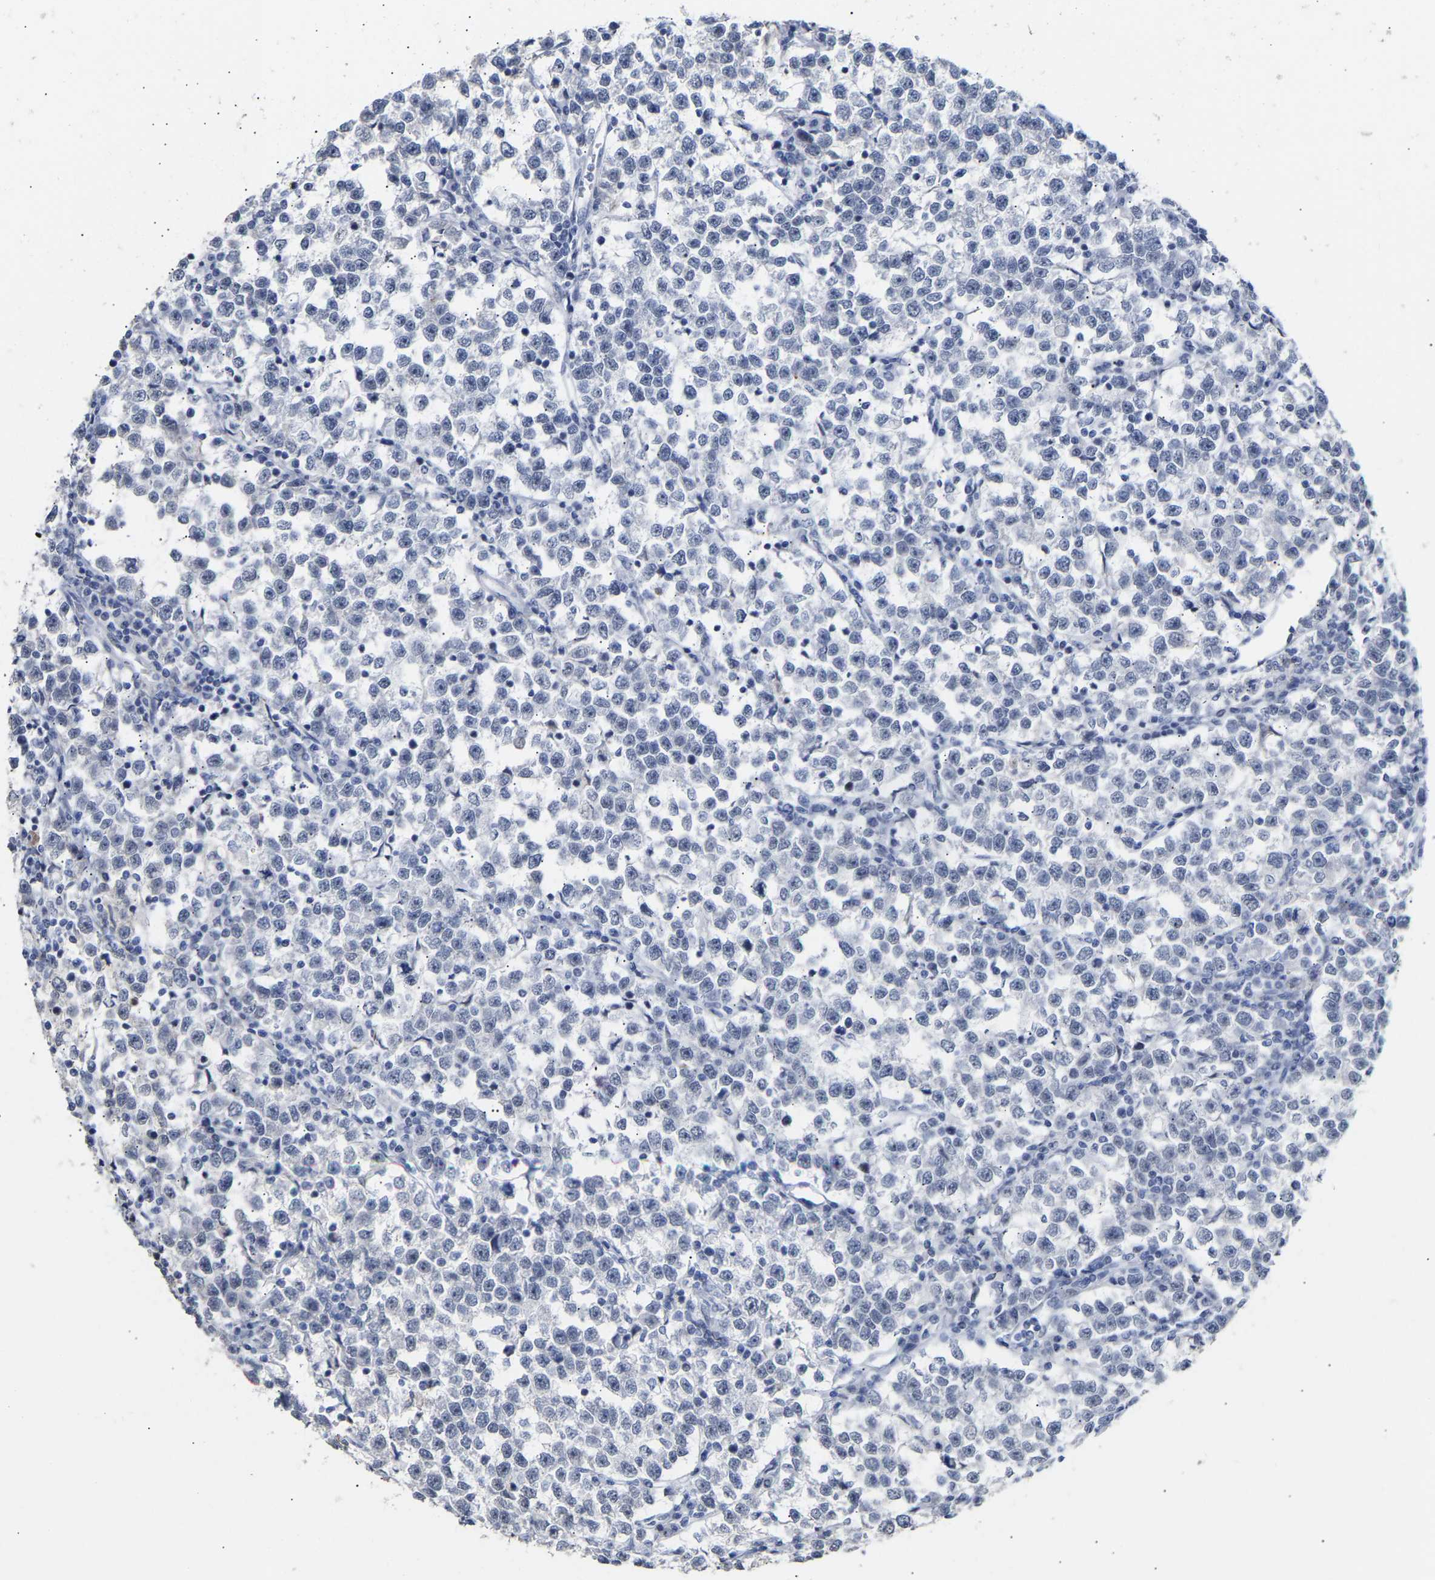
{"staining": {"intensity": "negative", "quantity": "none", "location": "none"}, "tissue": "testis cancer", "cell_type": "Tumor cells", "image_type": "cancer", "snomed": [{"axis": "morphology", "description": "Normal tissue, NOS"}, {"axis": "morphology", "description": "Seminoma, NOS"}, {"axis": "topography", "description": "Testis"}], "caption": "Protein analysis of testis cancer (seminoma) reveals no significant expression in tumor cells.", "gene": "AMPH", "patient": {"sex": "male", "age": 43}}